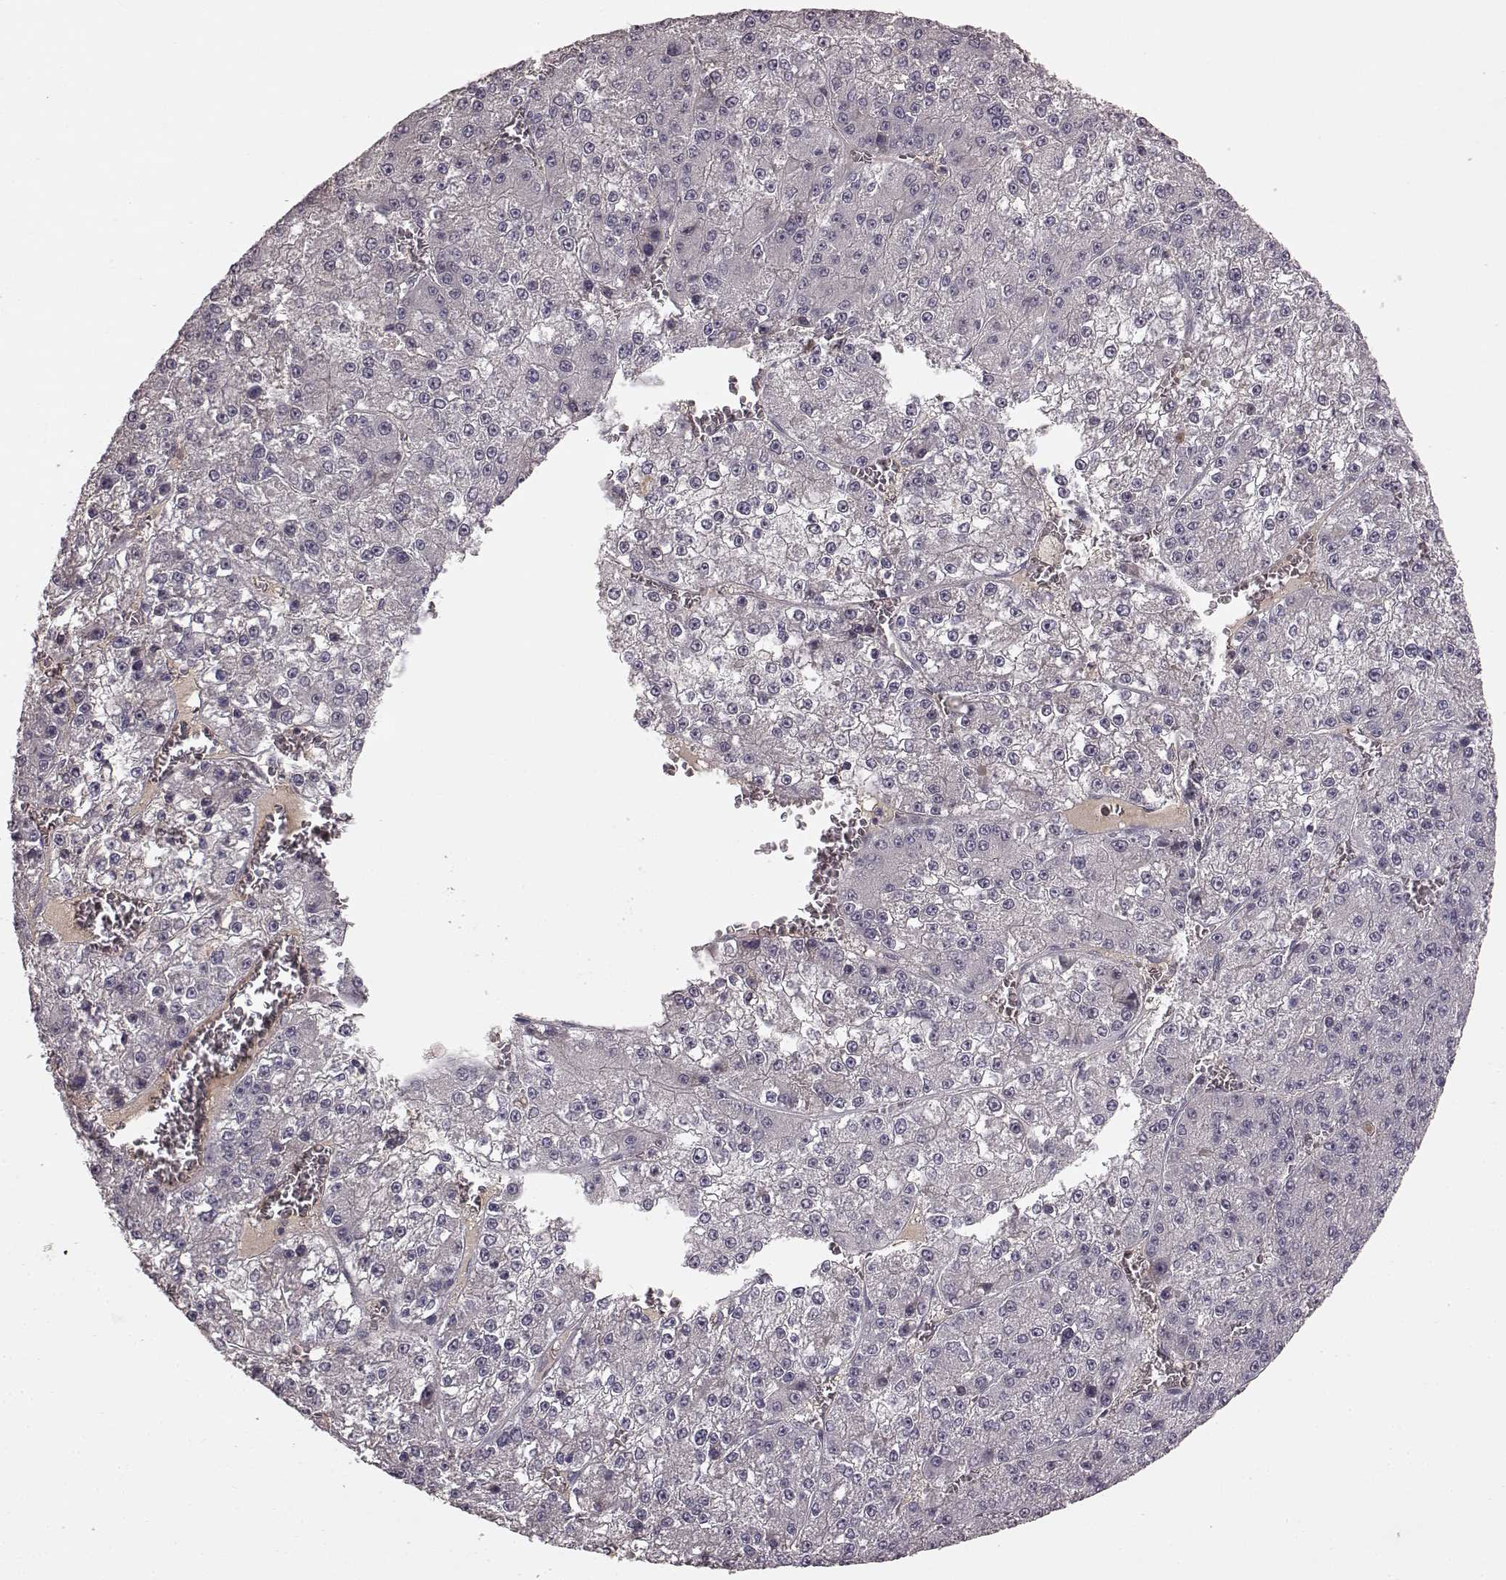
{"staining": {"intensity": "negative", "quantity": "none", "location": "none"}, "tissue": "liver cancer", "cell_type": "Tumor cells", "image_type": "cancer", "snomed": [{"axis": "morphology", "description": "Carcinoma, Hepatocellular, NOS"}, {"axis": "topography", "description": "Liver"}], "caption": "The micrograph shows no staining of tumor cells in liver hepatocellular carcinoma.", "gene": "SLC22A18", "patient": {"sex": "female", "age": 73}}